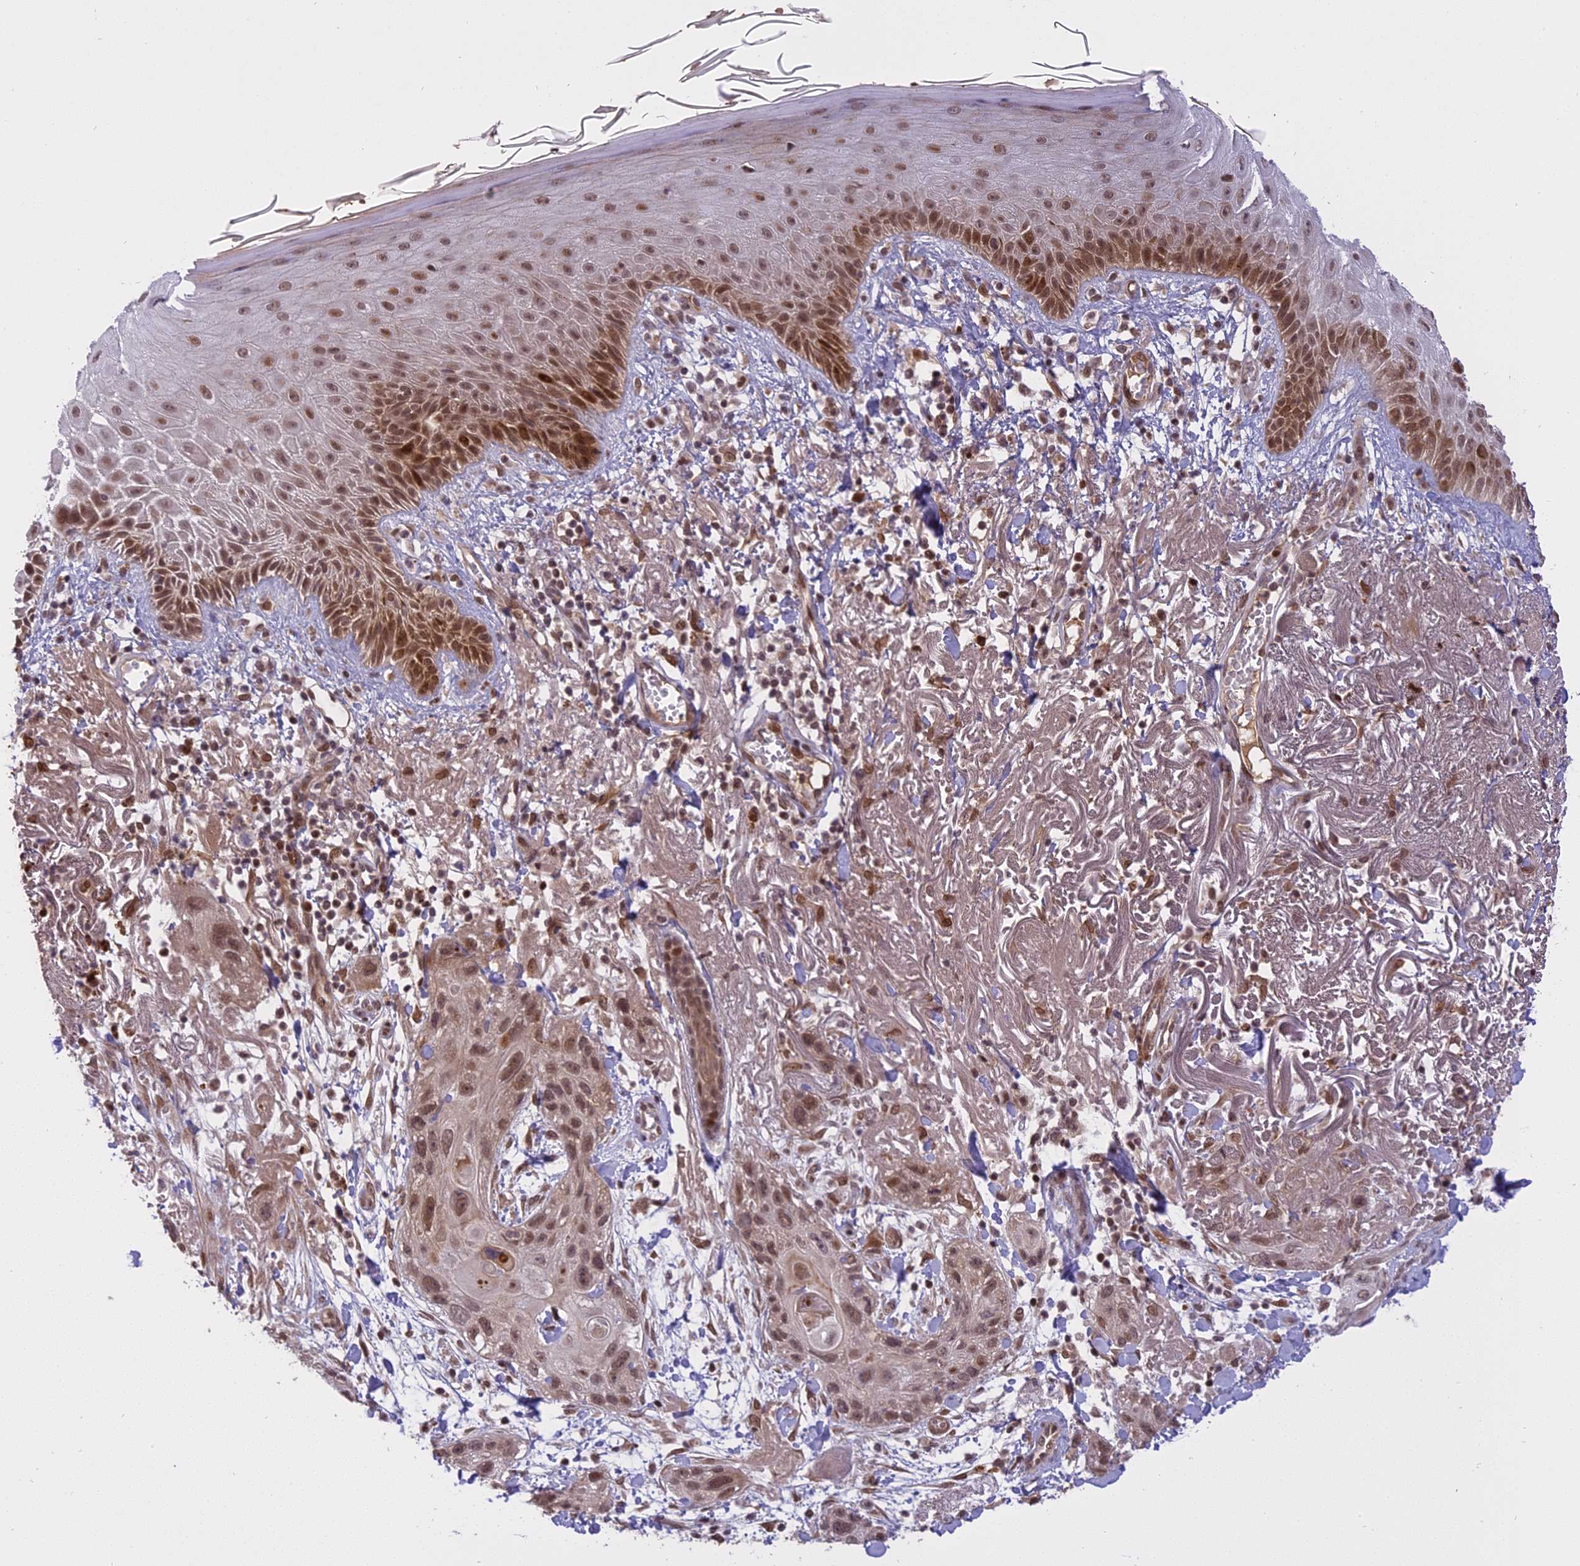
{"staining": {"intensity": "weak", "quantity": ">75%", "location": "nuclear"}, "tissue": "skin cancer", "cell_type": "Tumor cells", "image_type": "cancer", "snomed": [{"axis": "morphology", "description": "Normal tissue, NOS"}, {"axis": "morphology", "description": "Squamous cell carcinoma, NOS"}, {"axis": "topography", "description": "Skin"}], "caption": "The photomicrograph demonstrates staining of squamous cell carcinoma (skin), revealing weak nuclear protein positivity (brown color) within tumor cells.", "gene": "PRELID2", "patient": {"sex": "male", "age": 72}}